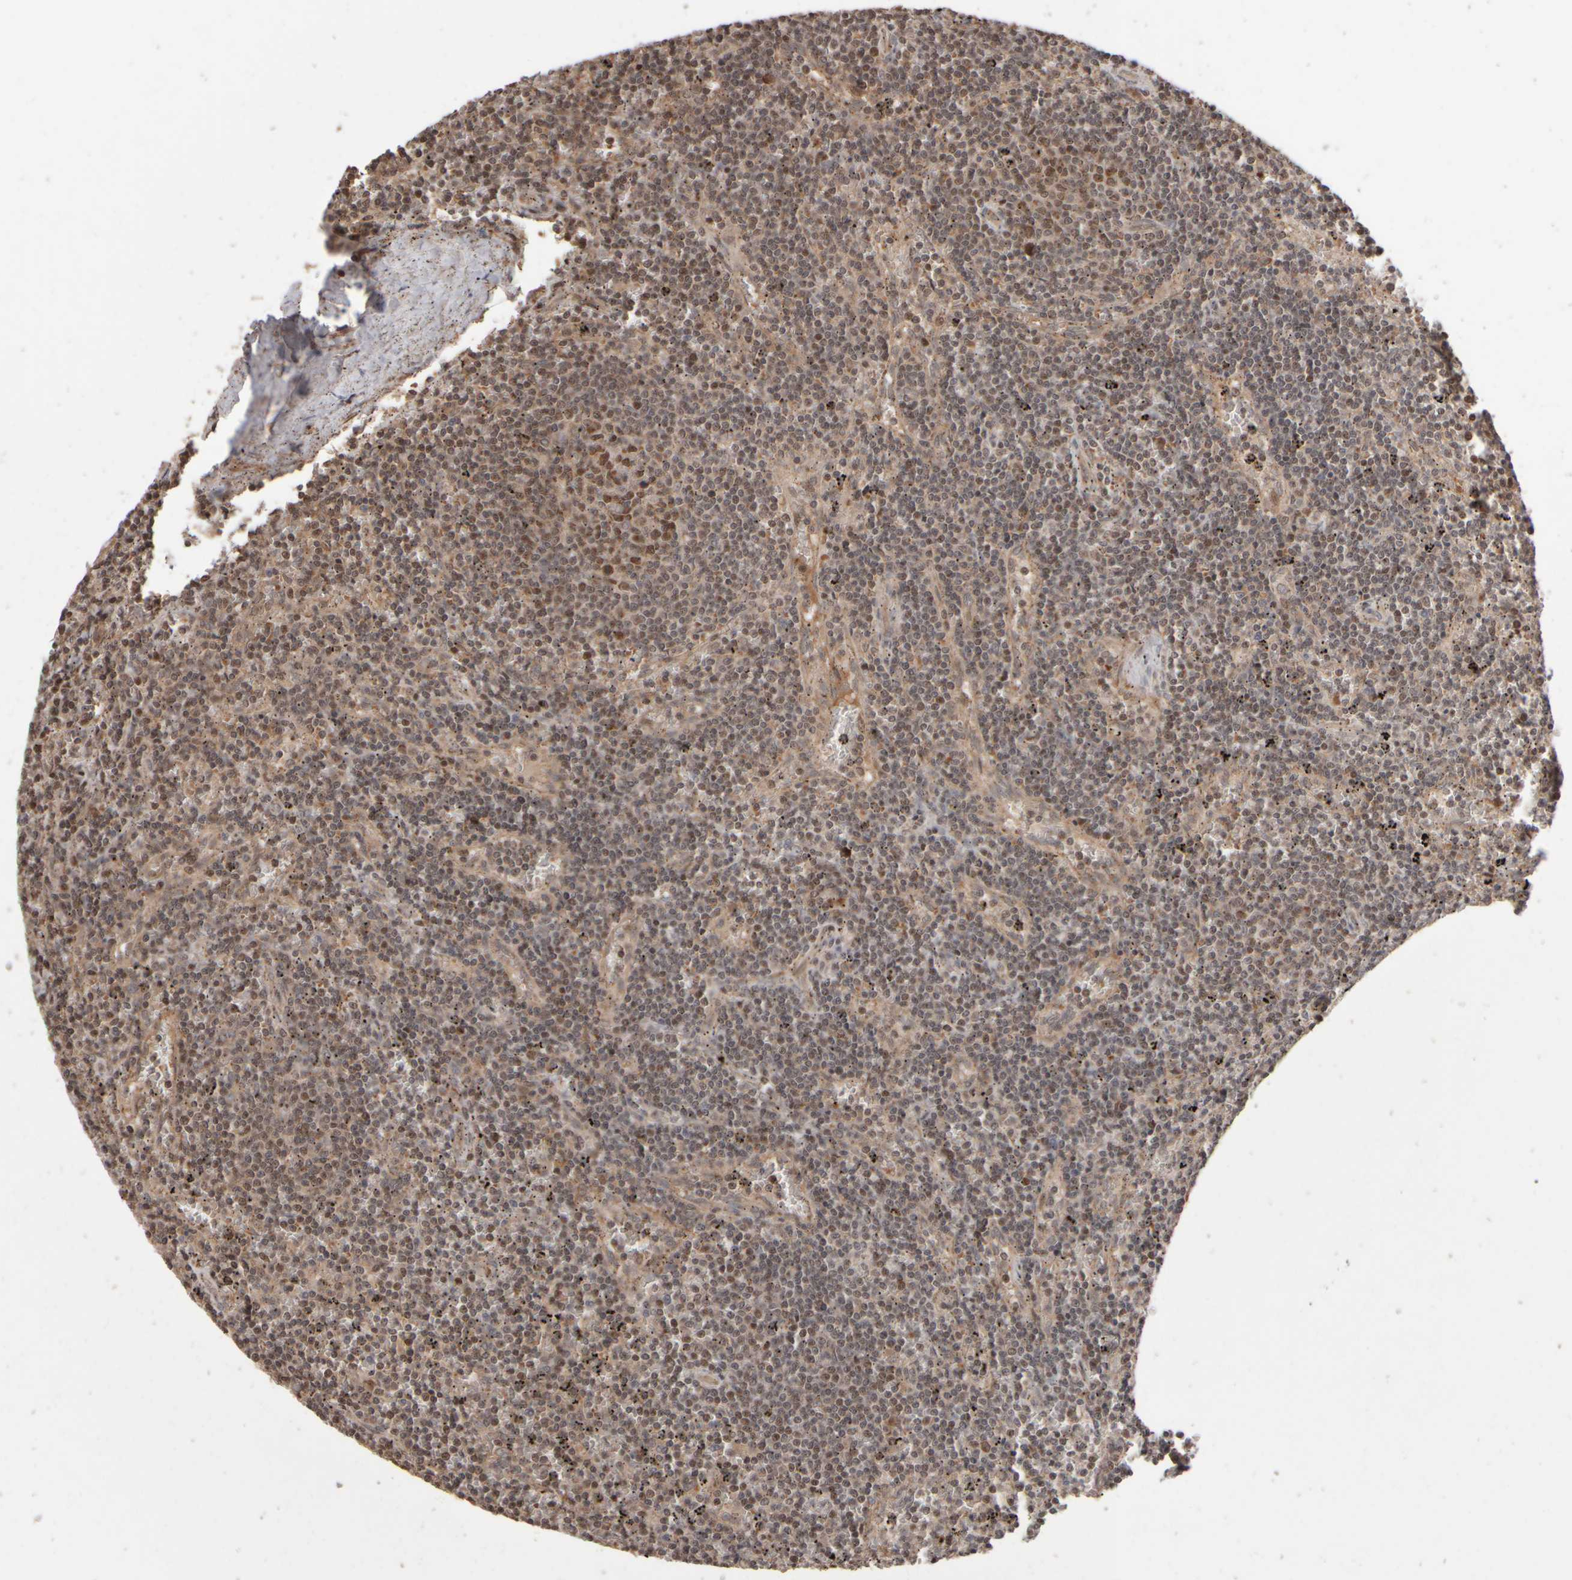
{"staining": {"intensity": "moderate", "quantity": "25%-75%", "location": "cytoplasmic/membranous,nuclear"}, "tissue": "lymphoma", "cell_type": "Tumor cells", "image_type": "cancer", "snomed": [{"axis": "morphology", "description": "Malignant lymphoma, non-Hodgkin's type, Low grade"}, {"axis": "topography", "description": "Spleen"}], "caption": "This micrograph displays low-grade malignant lymphoma, non-Hodgkin's type stained with immunohistochemistry (IHC) to label a protein in brown. The cytoplasmic/membranous and nuclear of tumor cells show moderate positivity for the protein. Nuclei are counter-stained blue.", "gene": "ABHD11", "patient": {"sex": "female", "age": 50}}